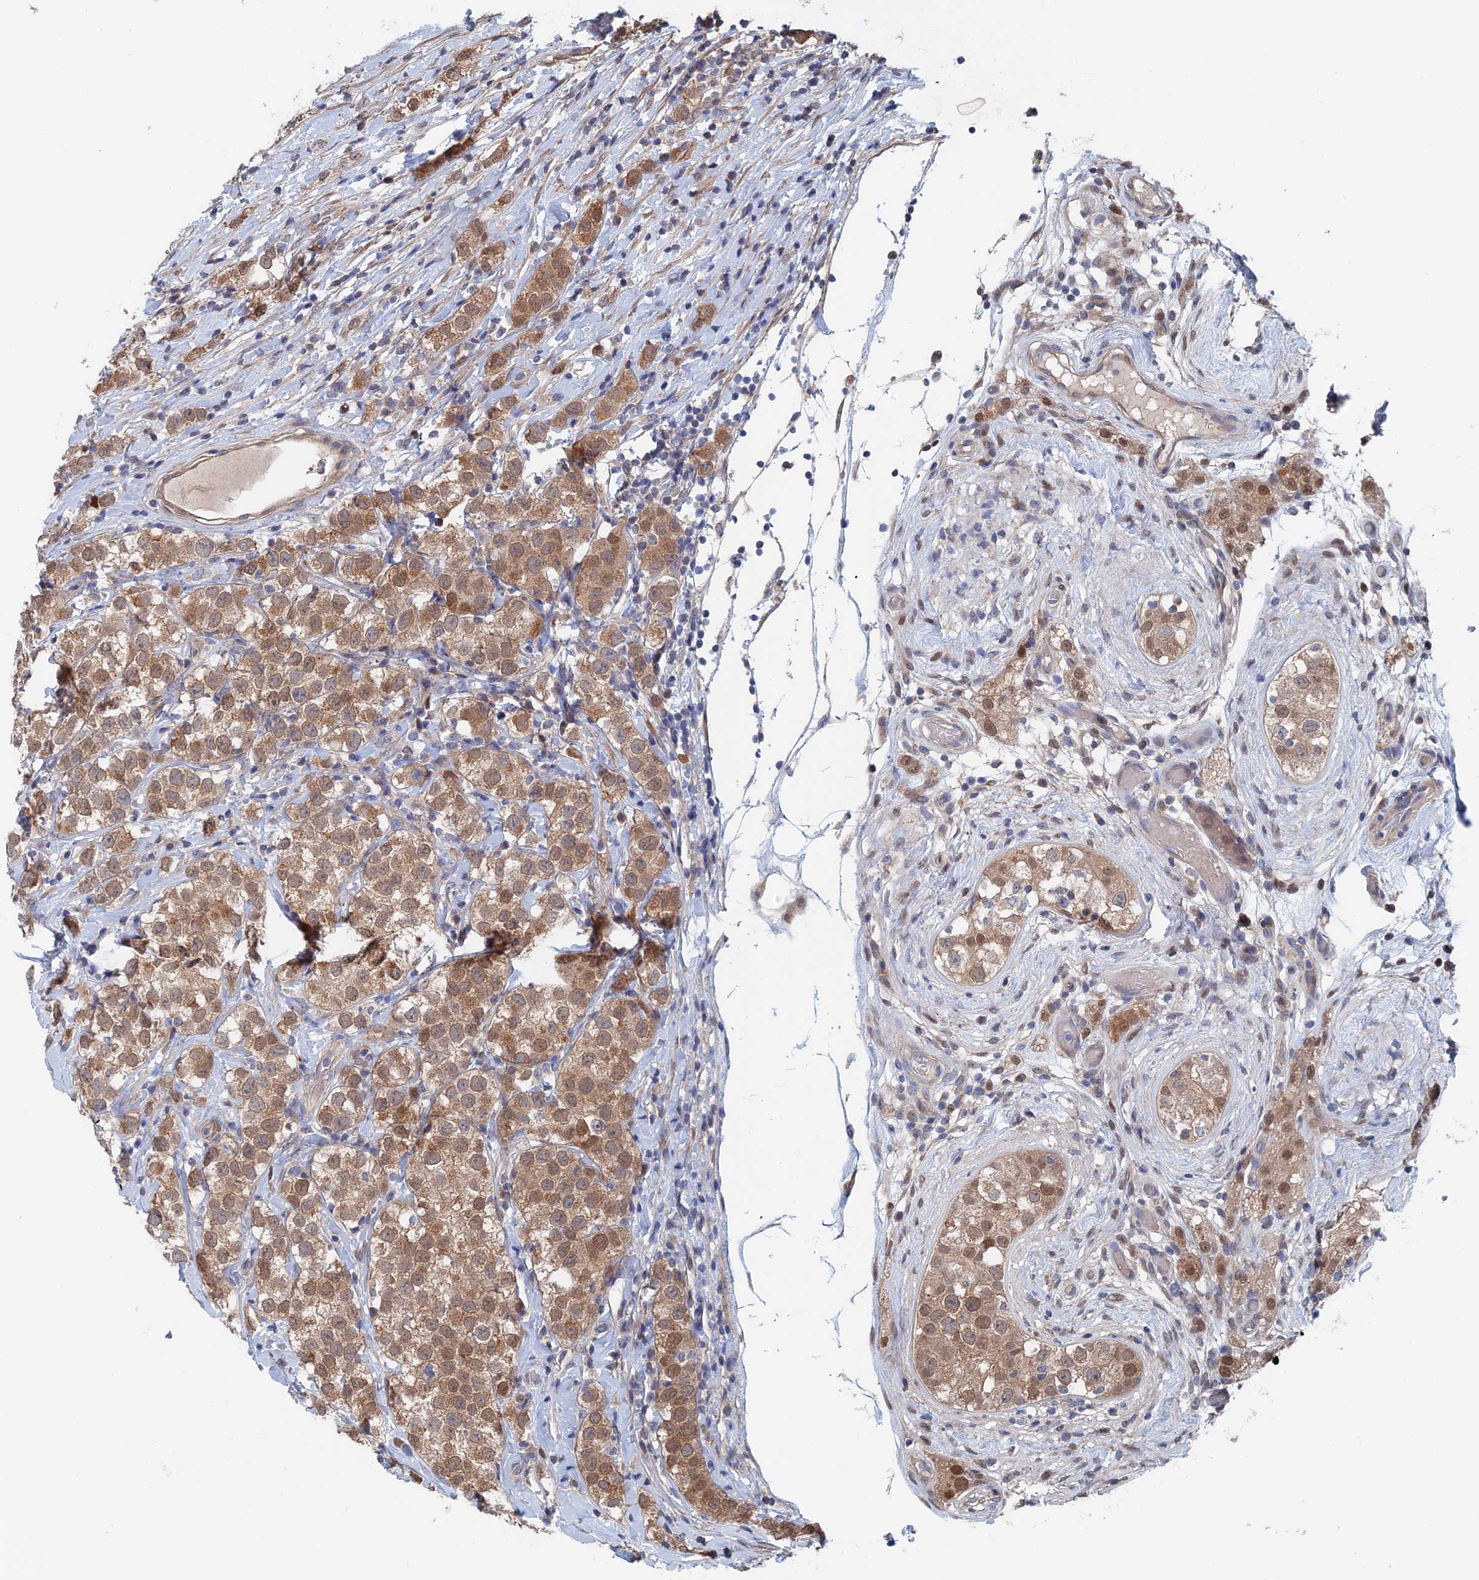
{"staining": {"intensity": "moderate", "quantity": ">75%", "location": "cytoplasmic/membranous,nuclear"}, "tissue": "testis cancer", "cell_type": "Tumor cells", "image_type": "cancer", "snomed": [{"axis": "morphology", "description": "Seminoma, NOS"}, {"axis": "topography", "description": "Testis"}], "caption": "Testis cancer was stained to show a protein in brown. There is medium levels of moderate cytoplasmic/membranous and nuclear positivity in about >75% of tumor cells.", "gene": "ELOVL6", "patient": {"sex": "male", "age": 34}}